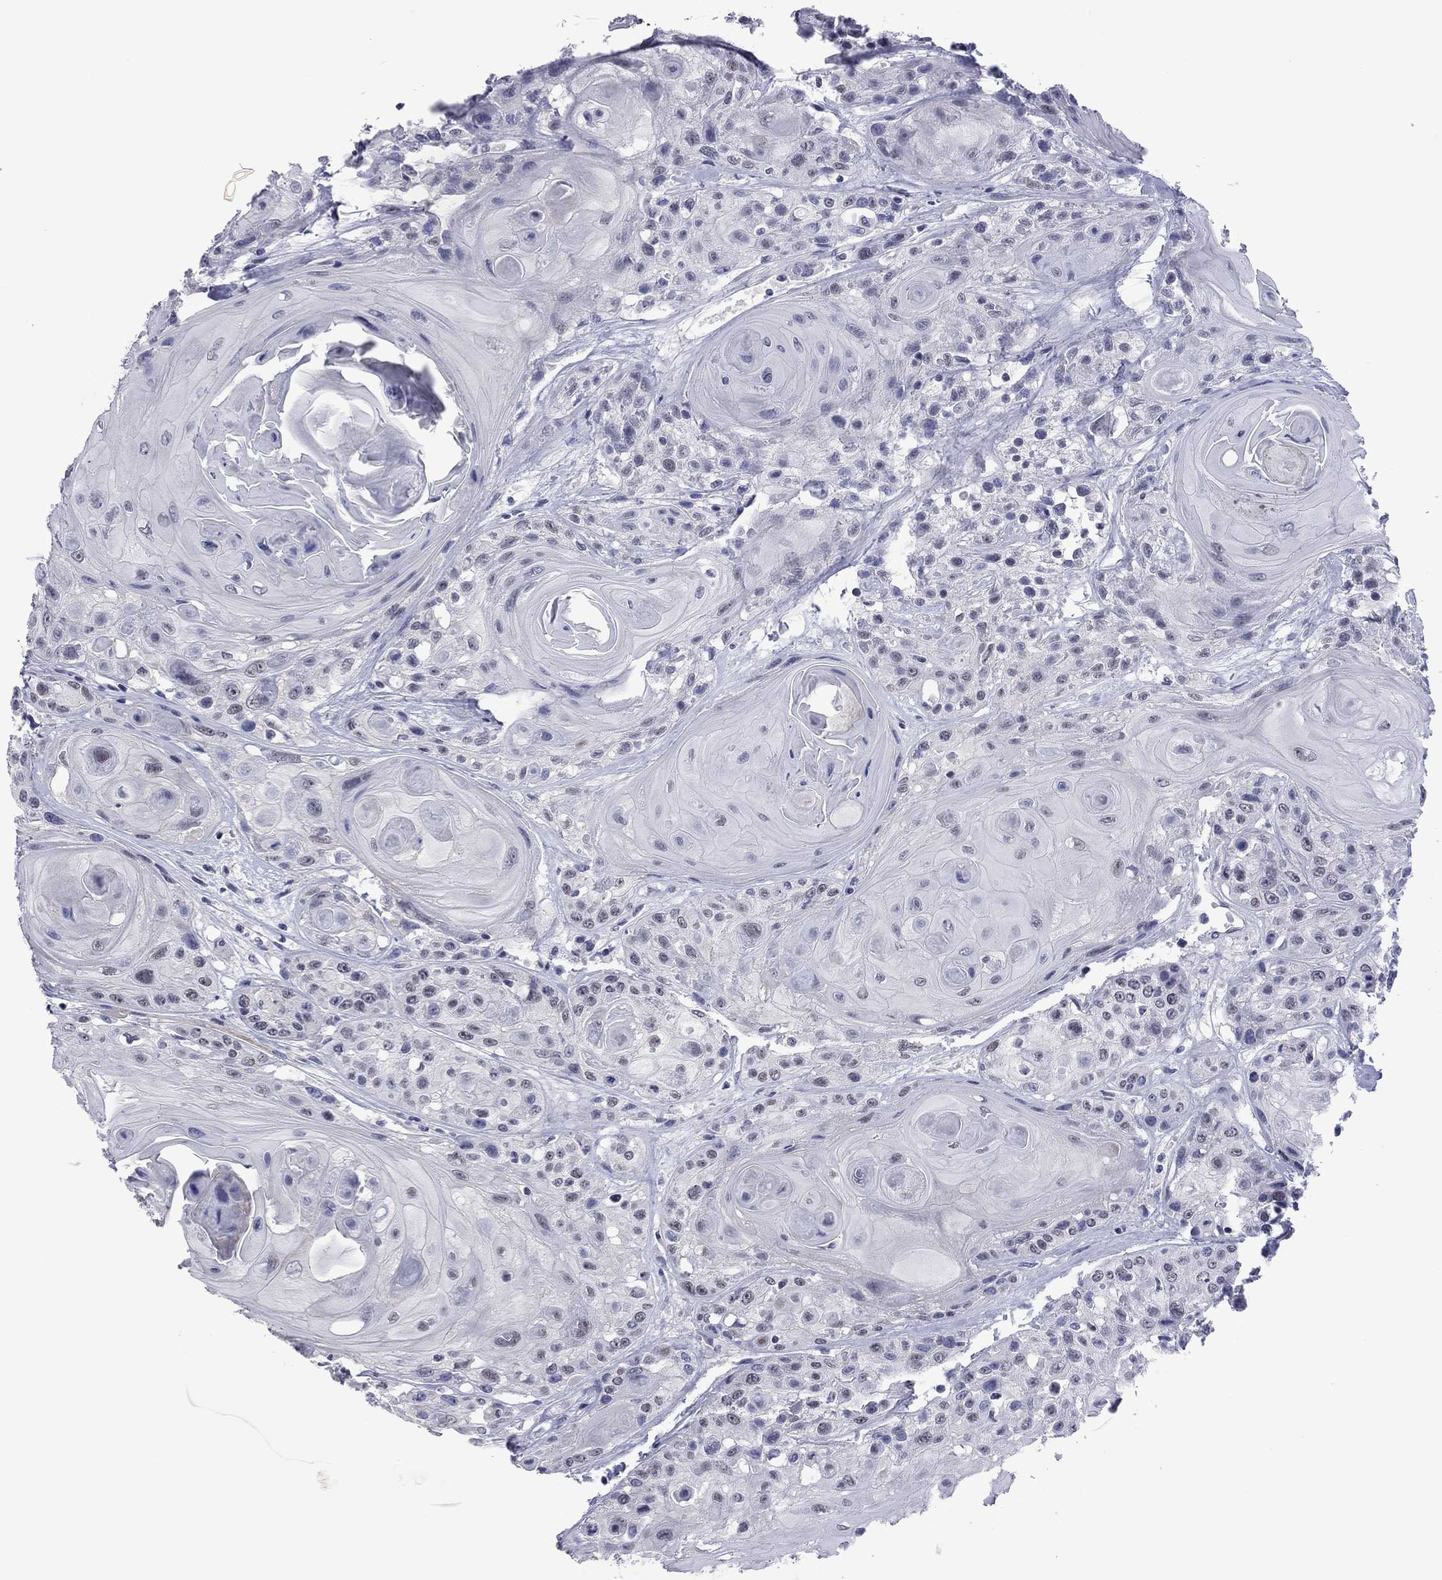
{"staining": {"intensity": "negative", "quantity": "none", "location": "none"}, "tissue": "head and neck cancer", "cell_type": "Tumor cells", "image_type": "cancer", "snomed": [{"axis": "morphology", "description": "Squamous cell carcinoma, NOS"}, {"axis": "topography", "description": "Head-Neck"}], "caption": "Immunohistochemical staining of head and neck squamous cell carcinoma shows no significant positivity in tumor cells.", "gene": "POU5F2", "patient": {"sex": "female", "age": 59}}